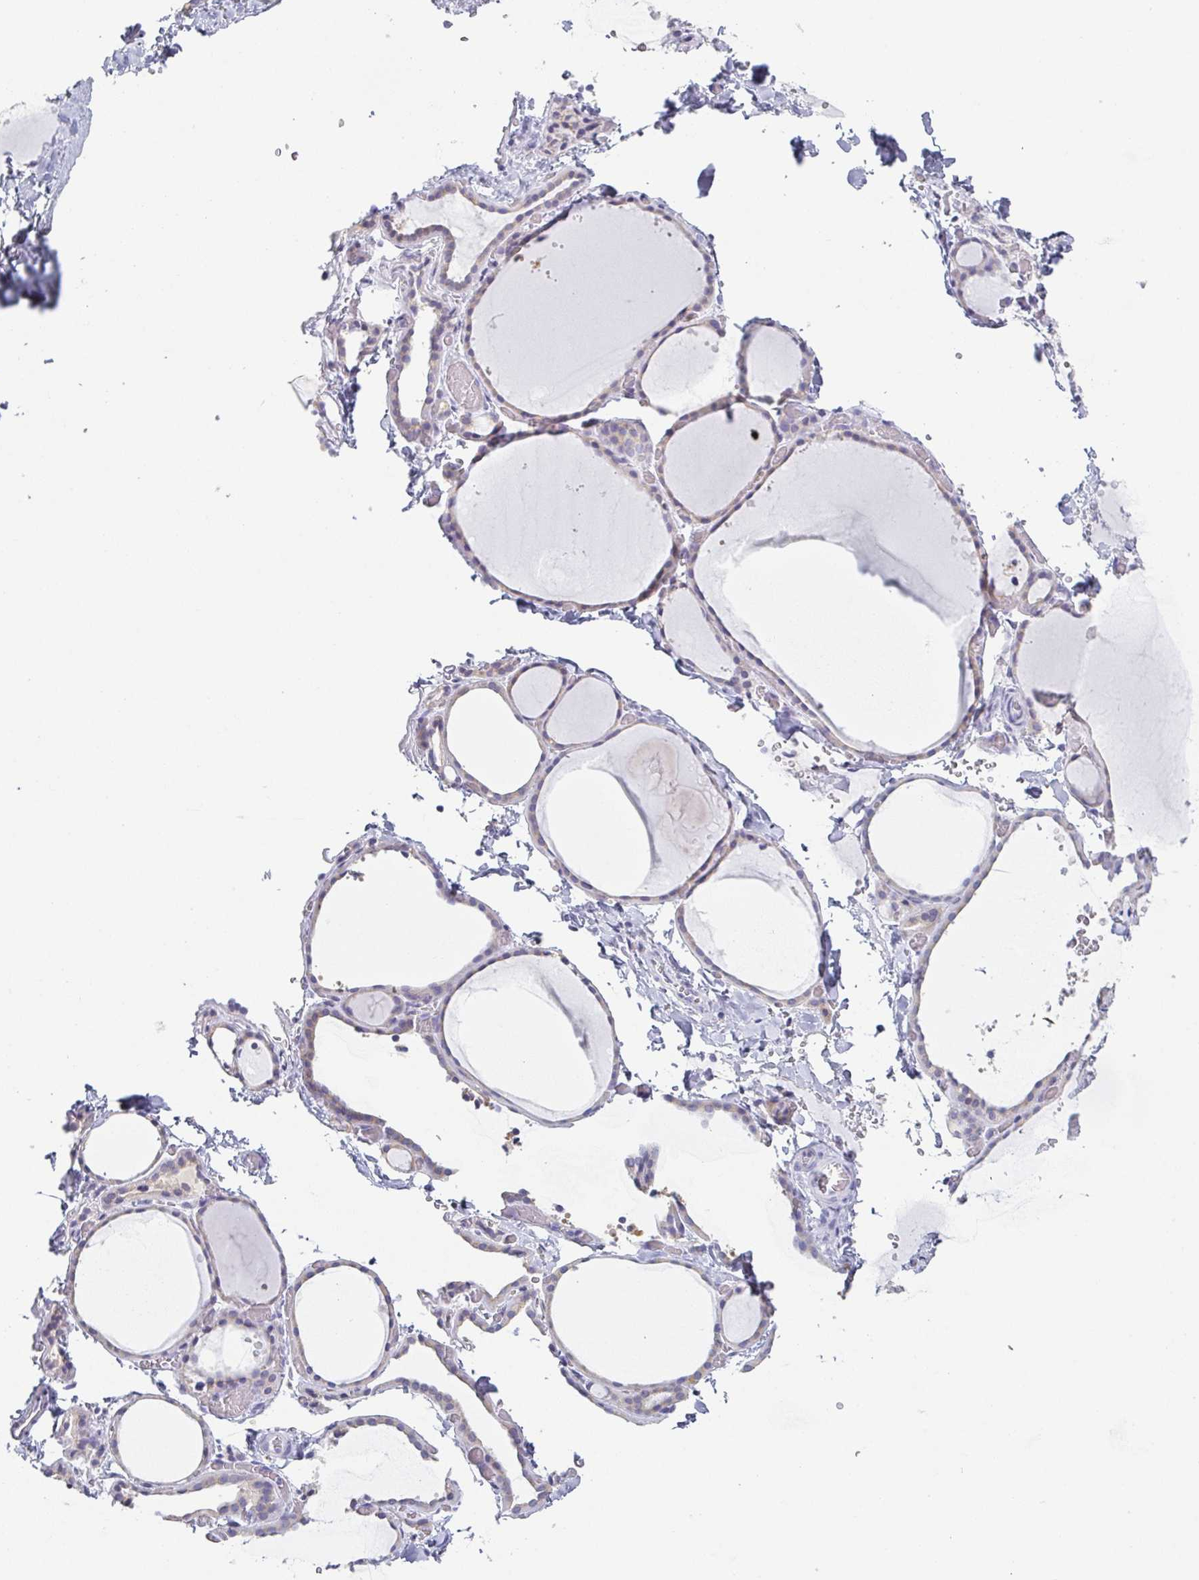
{"staining": {"intensity": "weak", "quantity": "<25%", "location": "cytoplasmic/membranous"}, "tissue": "thyroid gland", "cell_type": "Glandular cells", "image_type": "normal", "snomed": [{"axis": "morphology", "description": "Normal tissue, NOS"}, {"axis": "topography", "description": "Thyroid gland"}], "caption": "Glandular cells are negative for protein expression in unremarkable human thyroid gland. (DAB immunohistochemistry with hematoxylin counter stain).", "gene": "PRR27", "patient": {"sex": "female", "age": 36}}